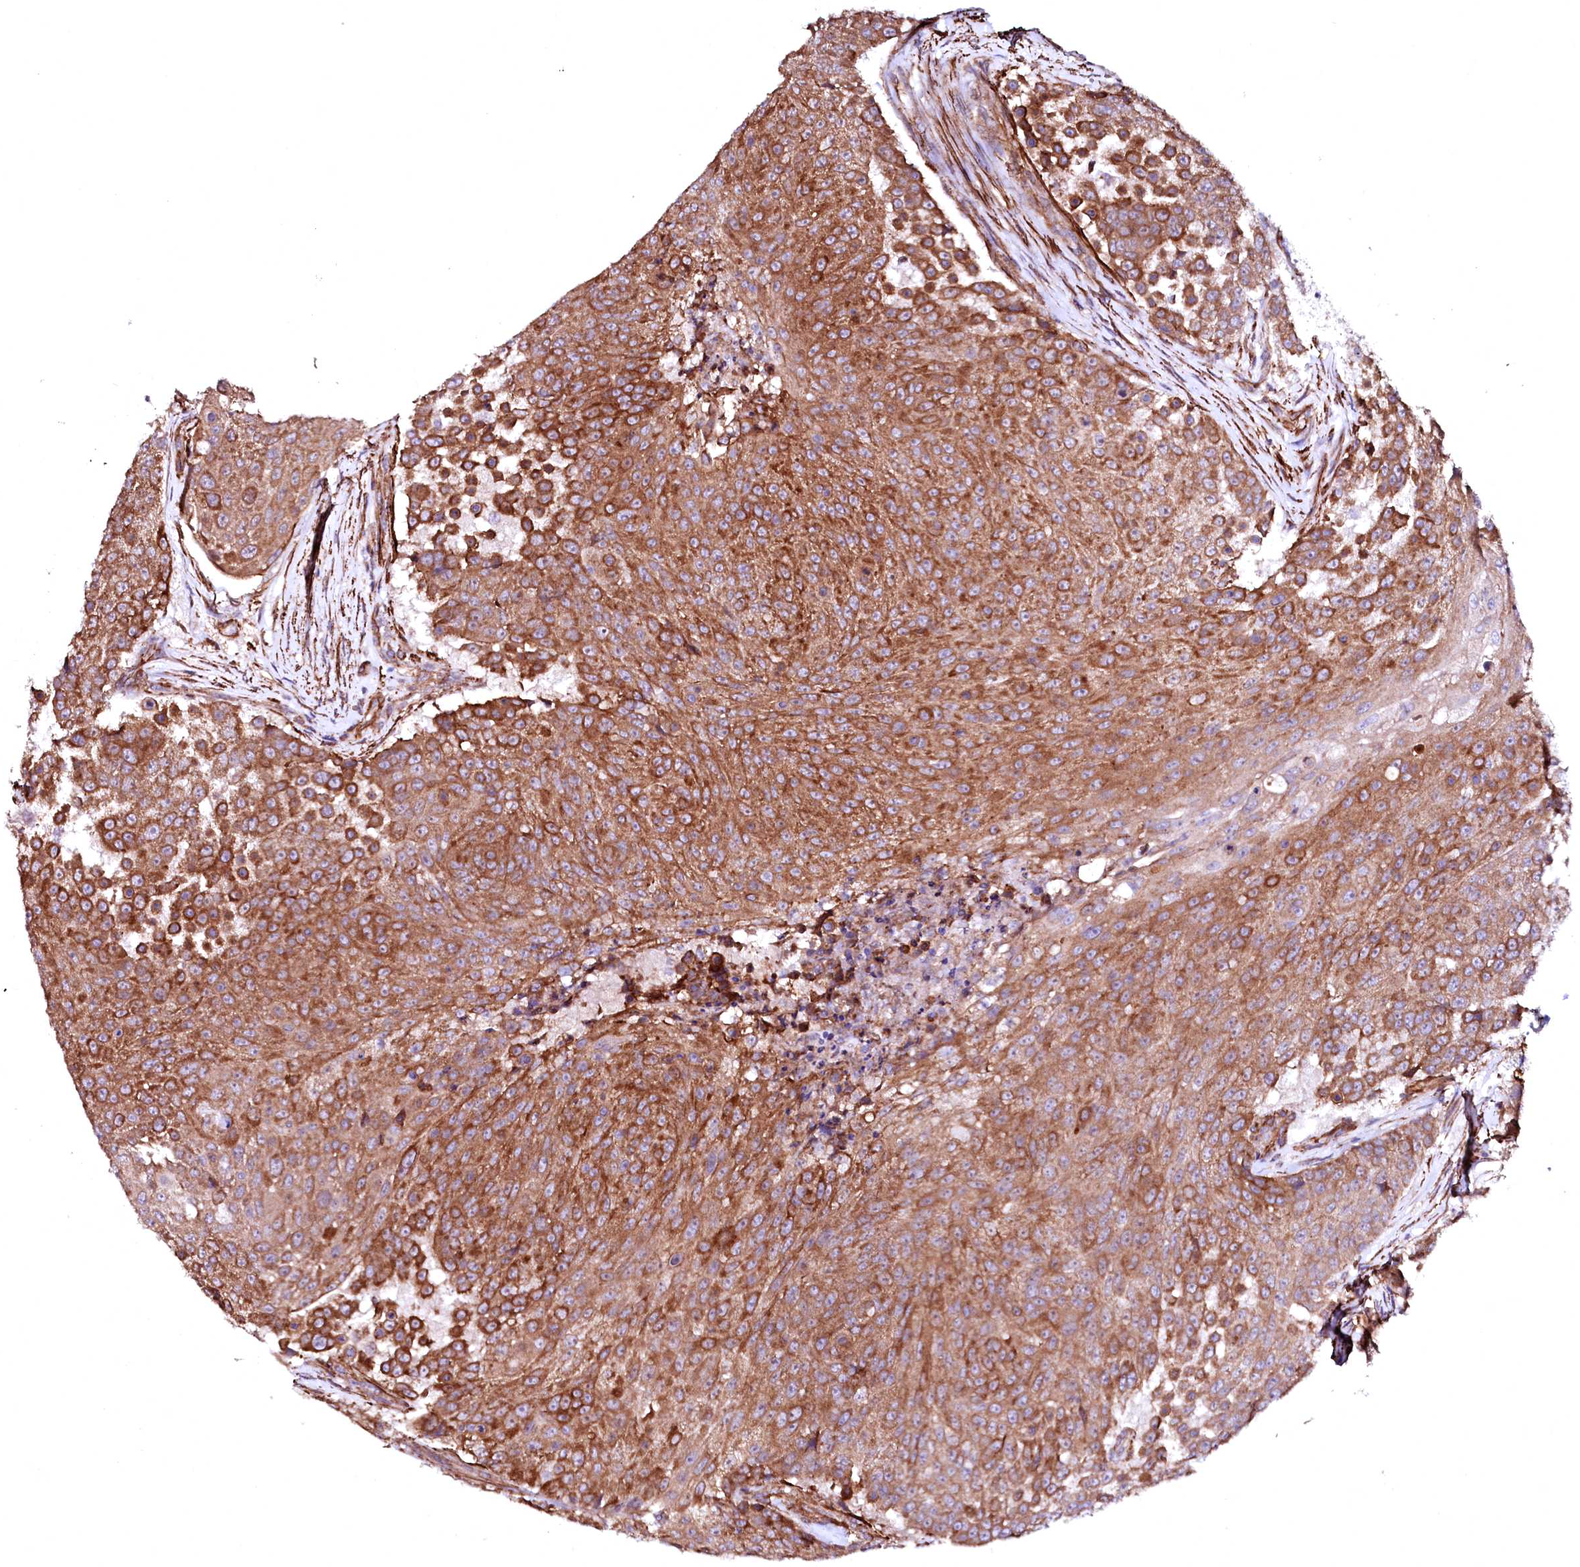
{"staining": {"intensity": "strong", "quantity": ">75%", "location": "cytoplasmic/membranous"}, "tissue": "urothelial cancer", "cell_type": "Tumor cells", "image_type": "cancer", "snomed": [{"axis": "morphology", "description": "Urothelial carcinoma, High grade"}, {"axis": "topography", "description": "Urinary bladder"}], "caption": "Strong cytoplasmic/membranous expression is seen in approximately >75% of tumor cells in urothelial carcinoma (high-grade).", "gene": "GPR176", "patient": {"sex": "female", "age": 63}}